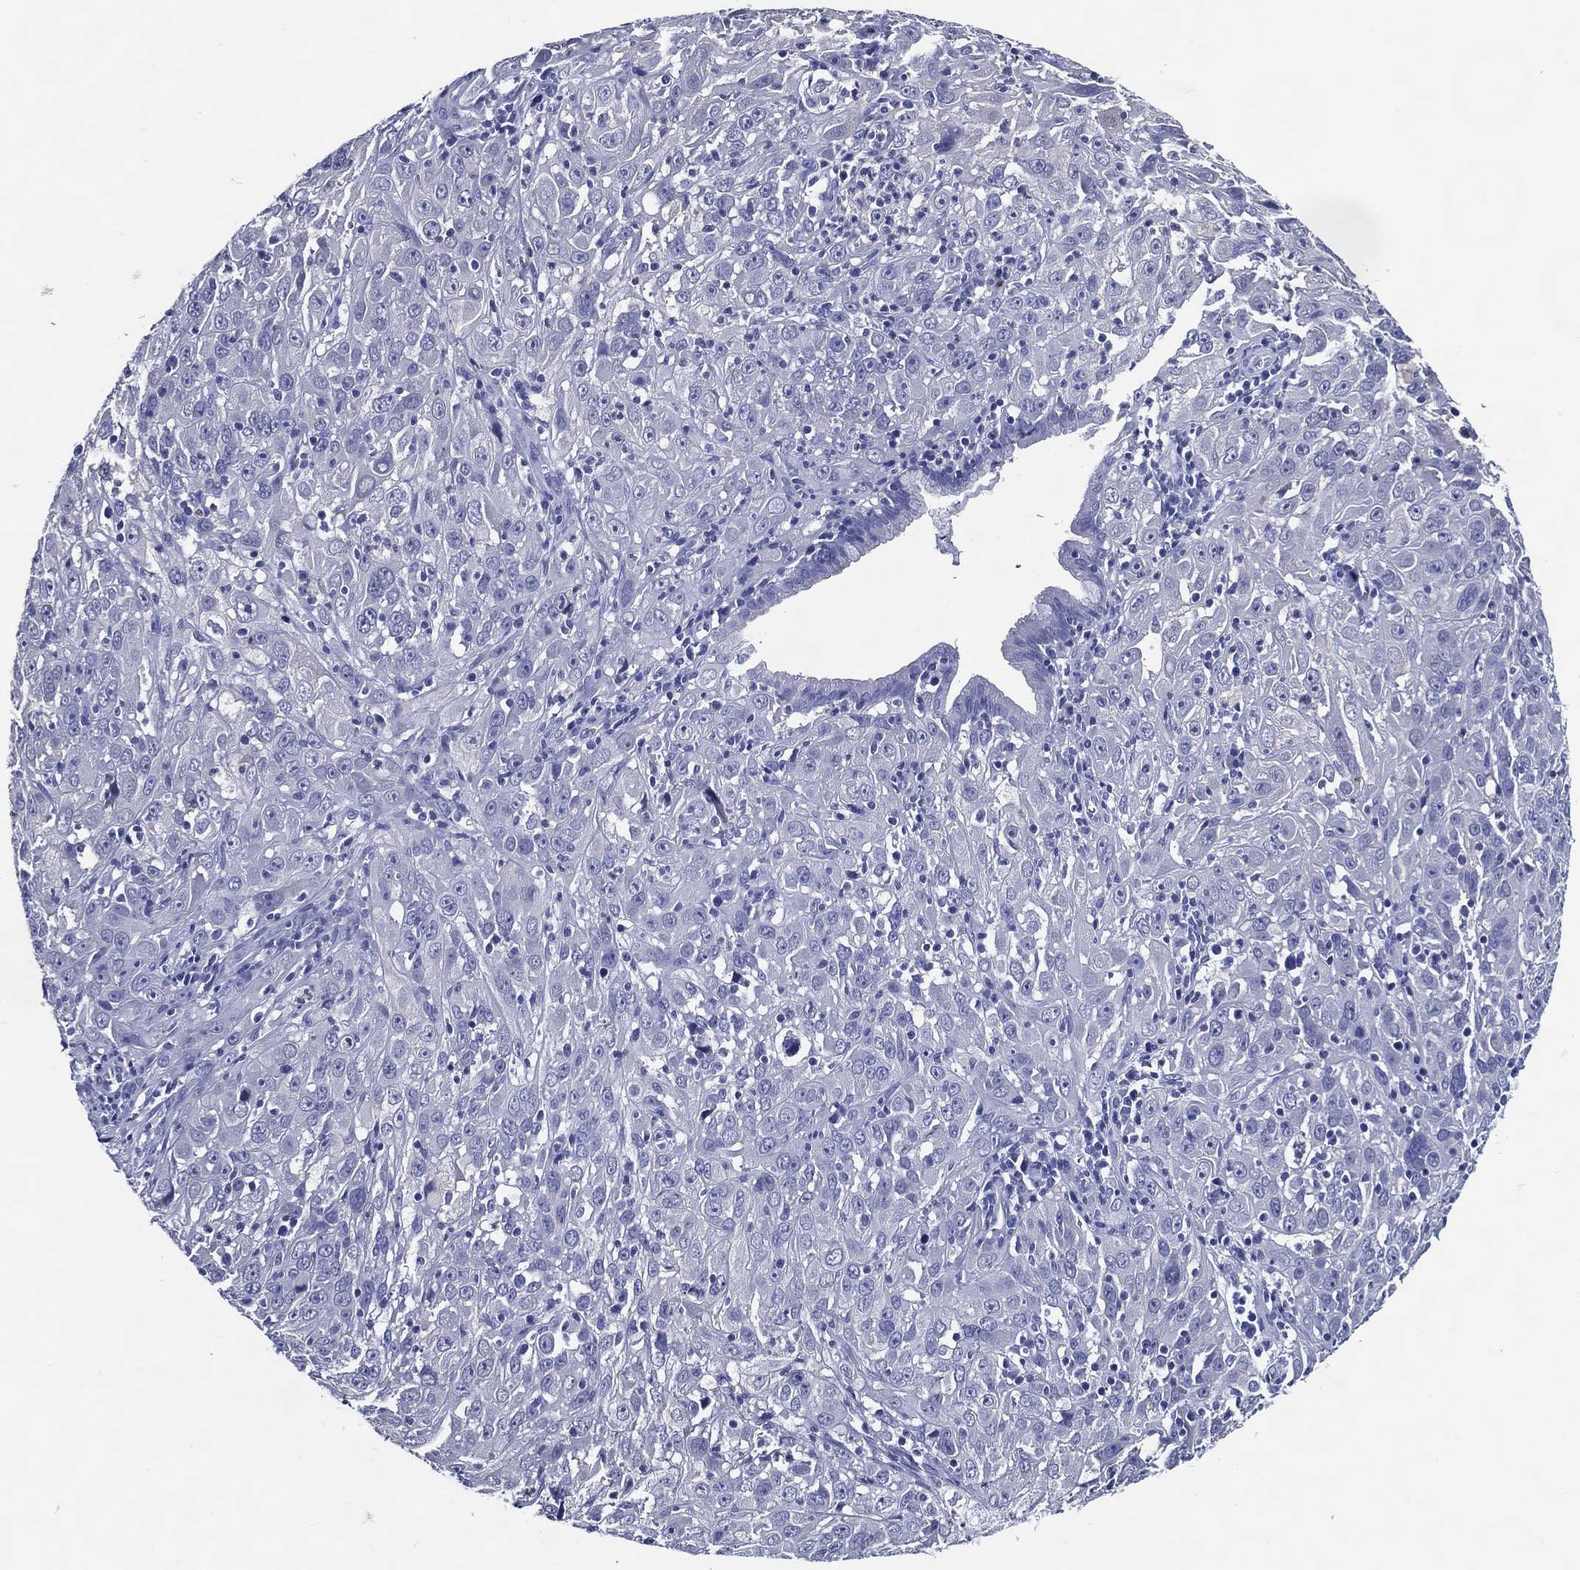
{"staining": {"intensity": "negative", "quantity": "none", "location": "none"}, "tissue": "cervical cancer", "cell_type": "Tumor cells", "image_type": "cancer", "snomed": [{"axis": "morphology", "description": "Squamous cell carcinoma, NOS"}, {"axis": "topography", "description": "Cervix"}], "caption": "Immunohistochemical staining of squamous cell carcinoma (cervical) shows no significant staining in tumor cells.", "gene": "ACE2", "patient": {"sex": "female", "age": 32}}